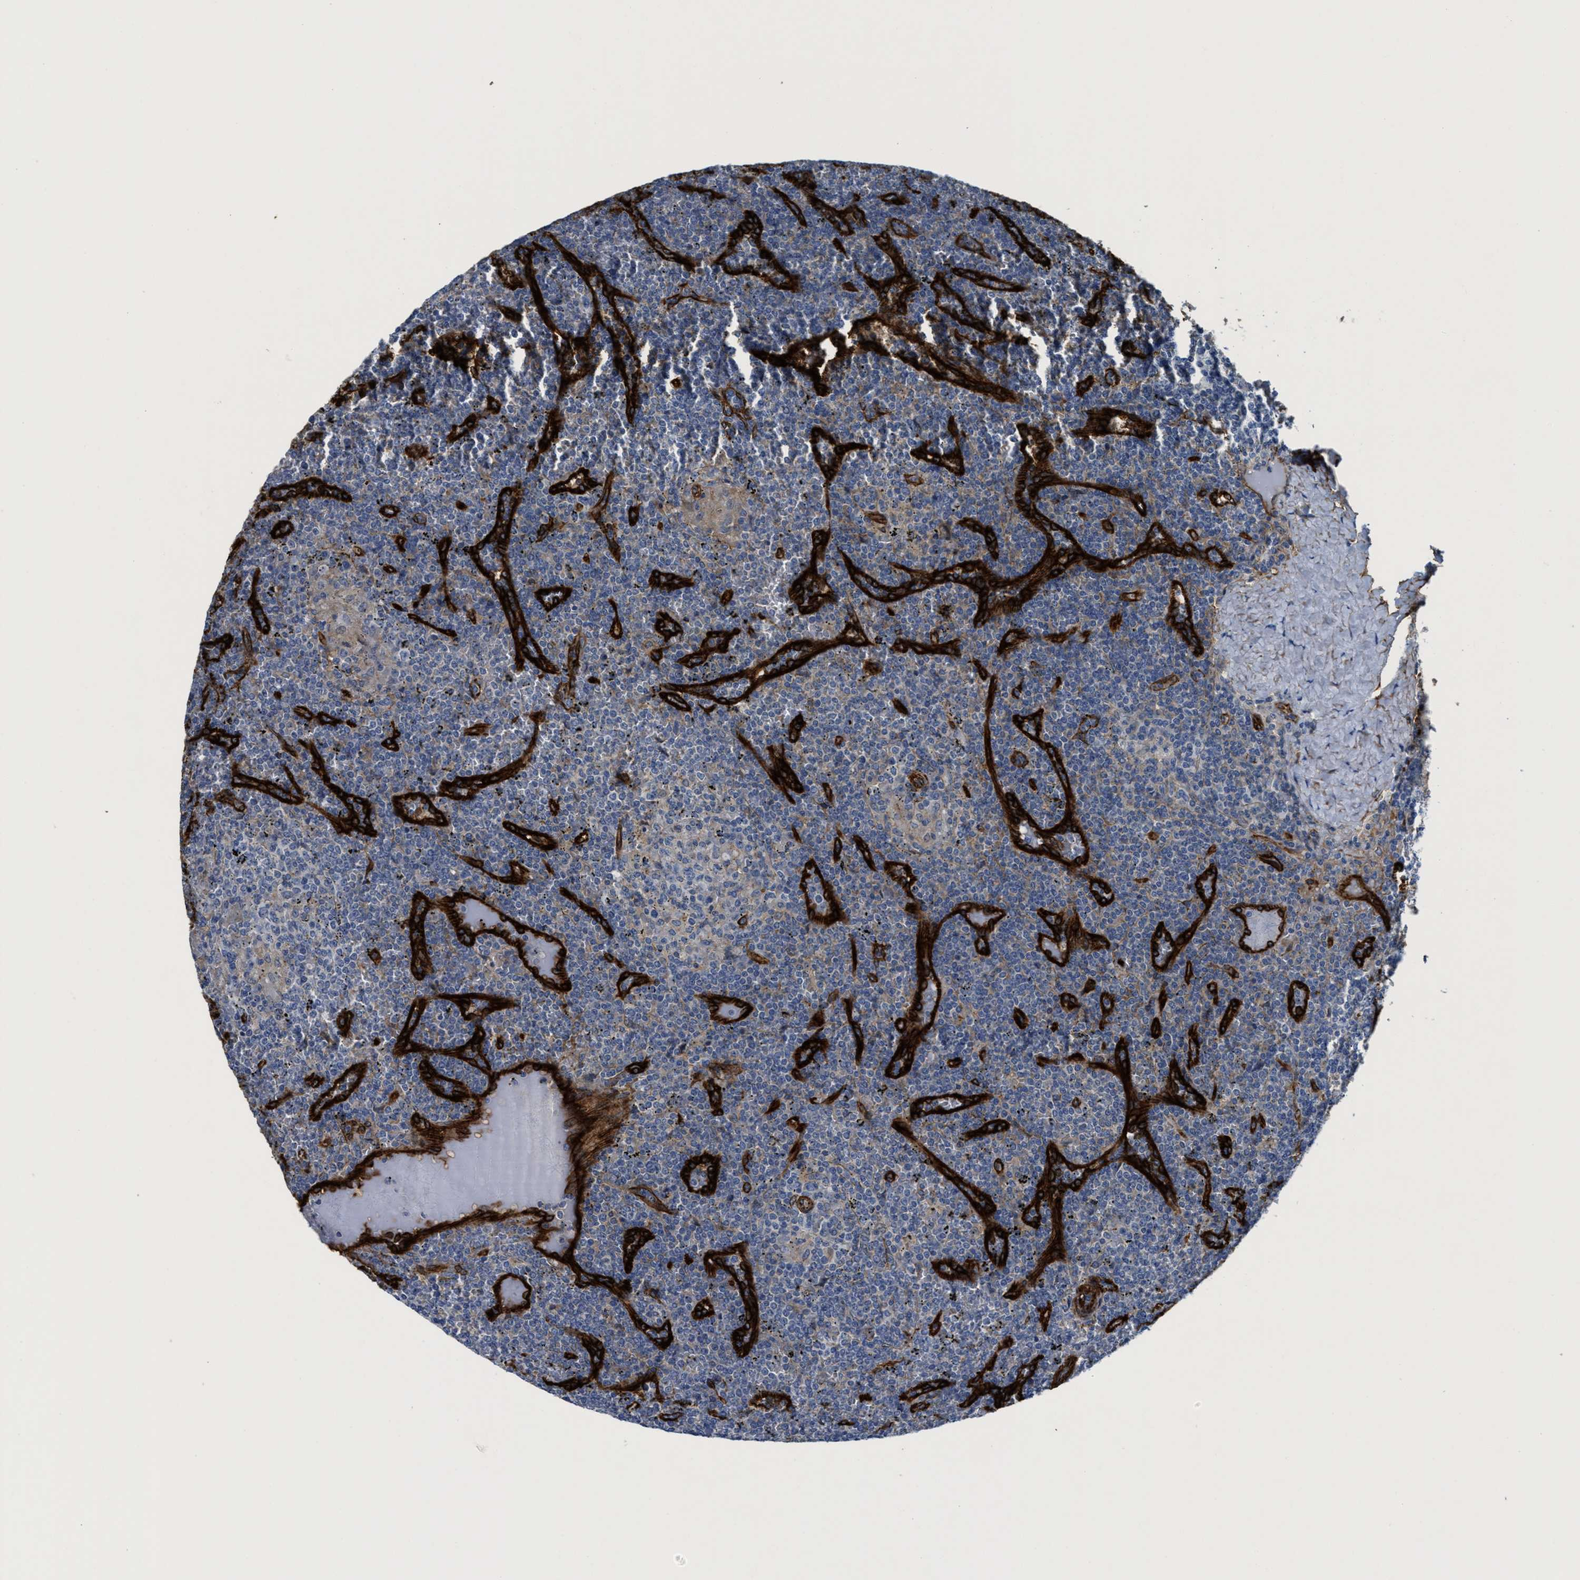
{"staining": {"intensity": "negative", "quantity": "none", "location": "none"}, "tissue": "lymphoma", "cell_type": "Tumor cells", "image_type": "cancer", "snomed": [{"axis": "morphology", "description": "Malignant lymphoma, non-Hodgkin's type, Low grade"}, {"axis": "topography", "description": "Spleen"}], "caption": "Immunohistochemical staining of human lymphoma demonstrates no significant expression in tumor cells.", "gene": "NAB1", "patient": {"sex": "female", "age": 19}}